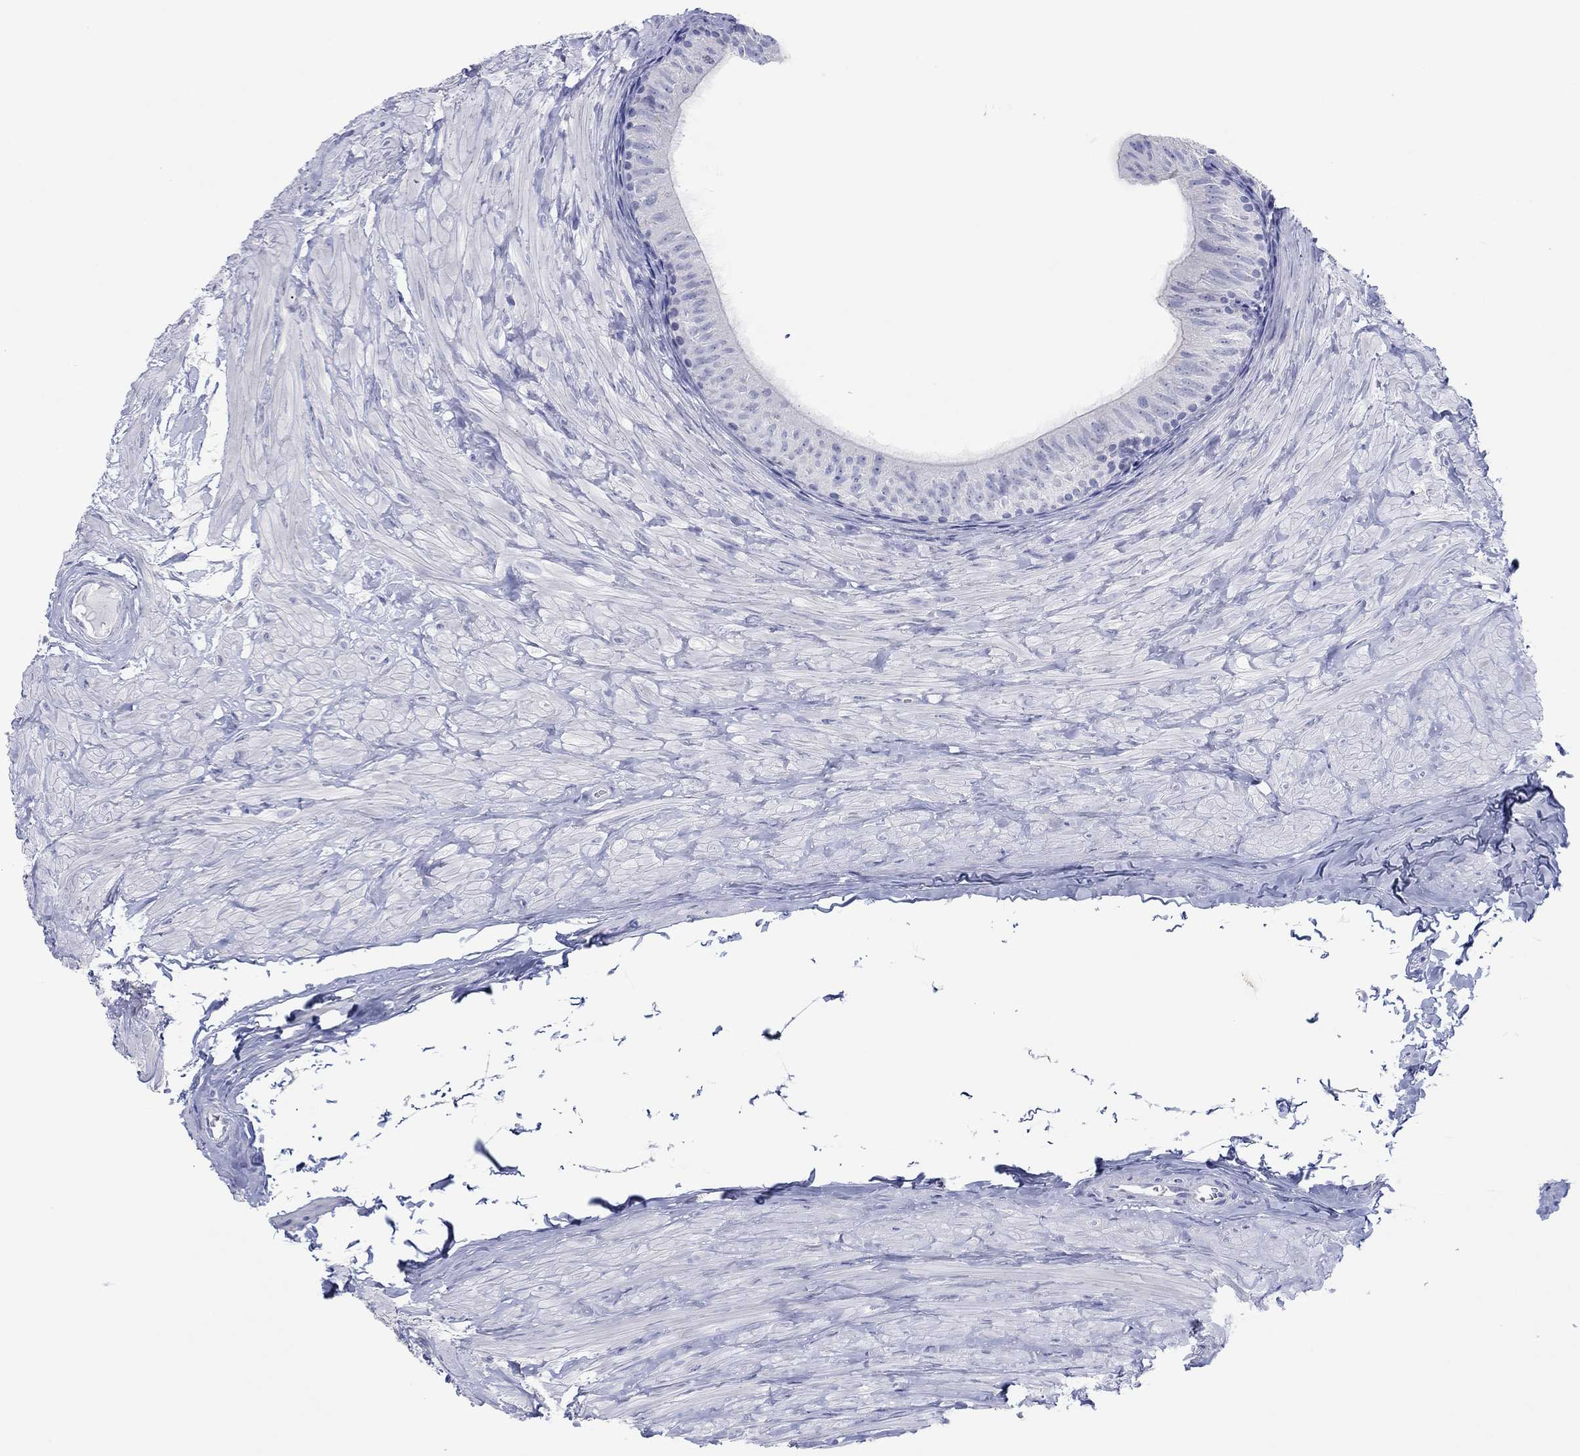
{"staining": {"intensity": "negative", "quantity": "none", "location": "none"}, "tissue": "epididymis", "cell_type": "Glandular cells", "image_type": "normal", "snomed": [{"axis": "morphology", "description": "Normal tissue, NOS"}, {"axis": "topography", "description": "Epididymis"}], "caption": "Immunohistochemistry histopathology image of unremarkable human epididymis stained for a protein (brown), which demonstrates no staining in glandular cells. (DAB (3,3'-diaminobenzidine) immunohistochemistry visualized using brightfield microscopy, high magnification).", "gene": "MAGEB6", "patient": {"sex": "male", "age": 32}}